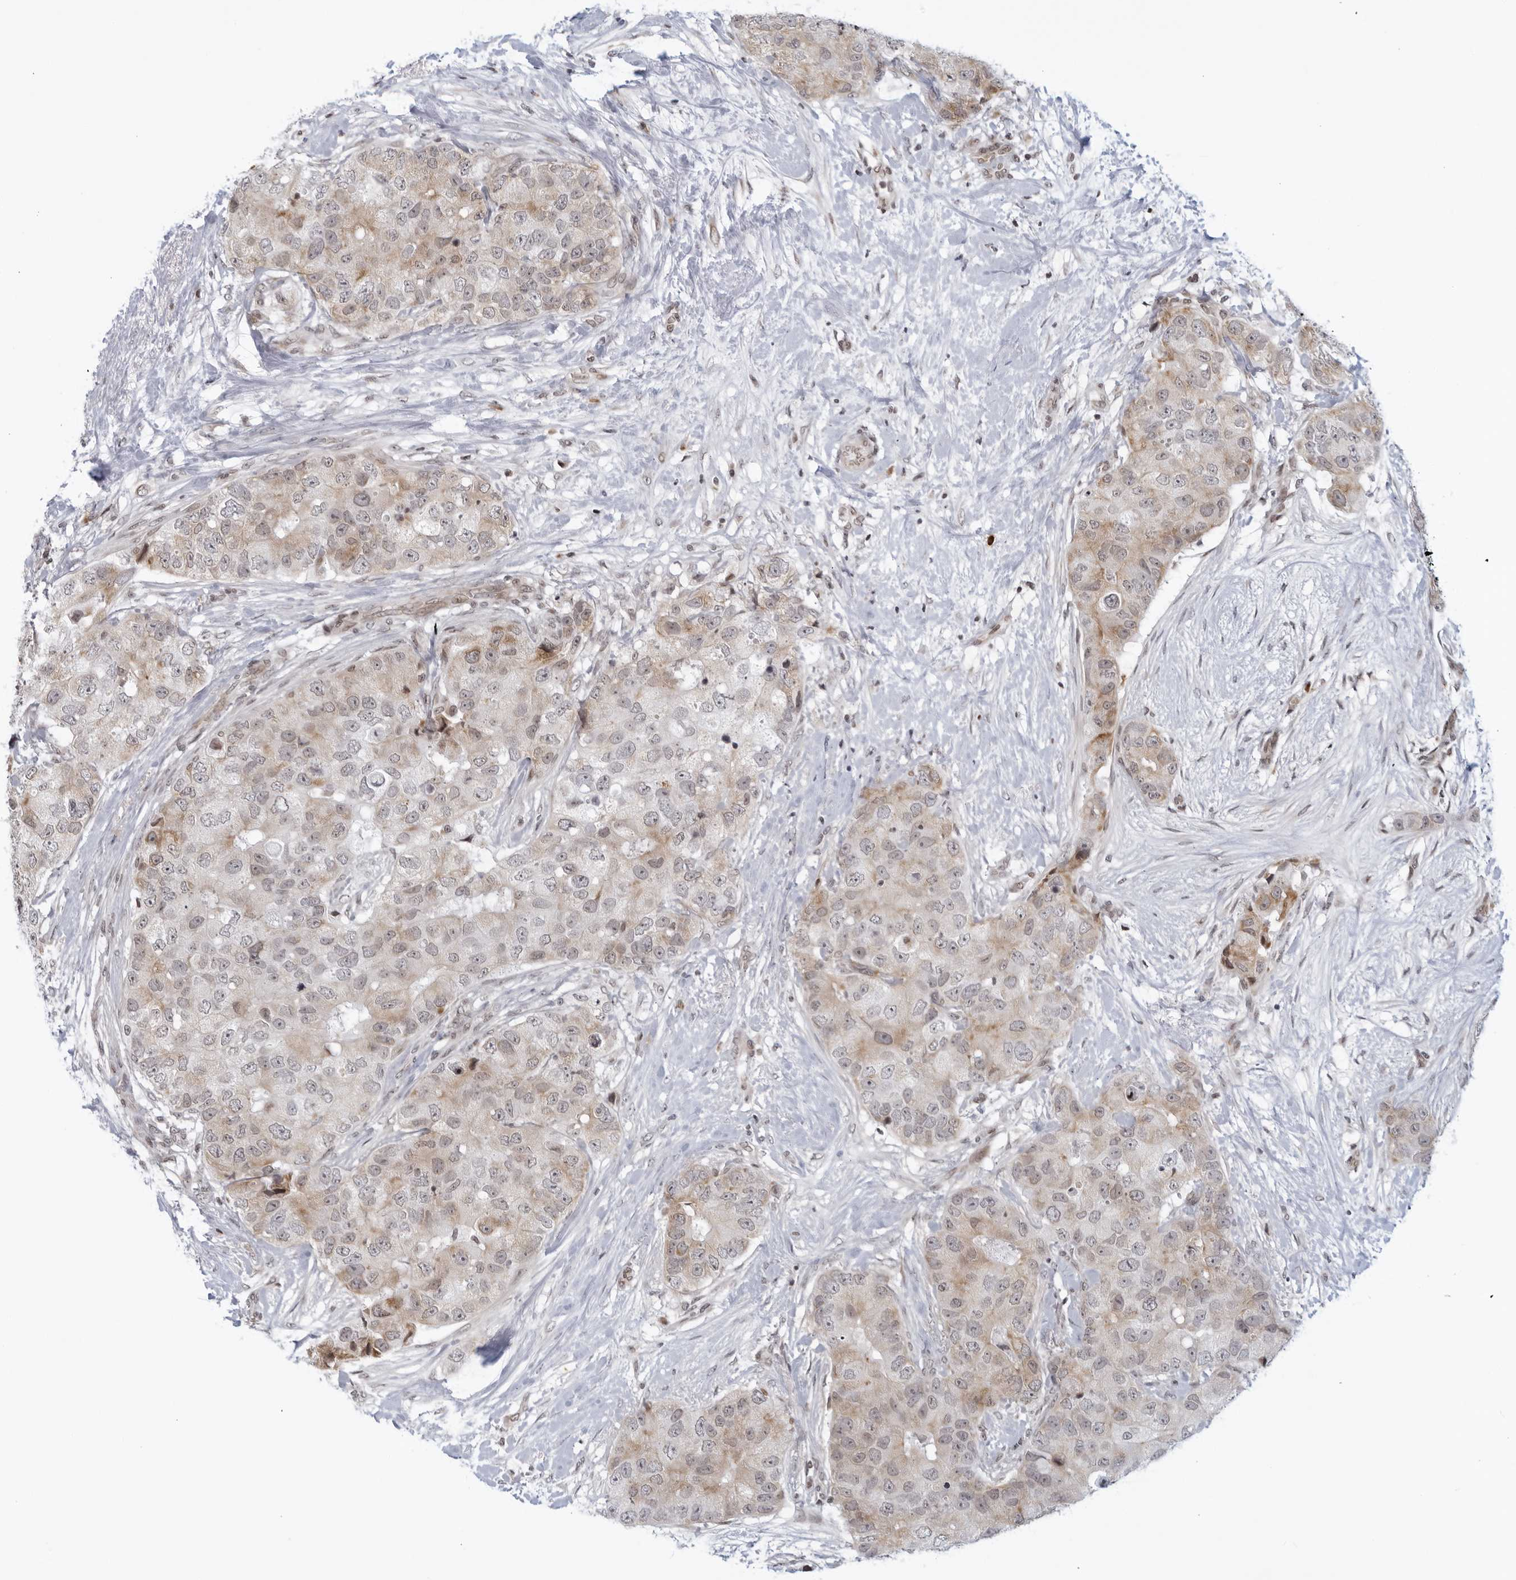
{"staining": {"intensity": "weak", "quantity": "25%-75%", "location": "cytoplasmic/membranous"}, "tissue": "breast cancer", "cell_type": "Tumor cells", "image_type": "cancer", "snomed": [{"axis": "morphology", "description": "Duct carcinoma"}, {"axis": "topography", "description": "Breast"}], "caption": "Protein expression analysis of intraductal carcinoma (breast) reveals weak cytoplasmic/membranous positivity in about 25%-75% of tumor cells.", "gene": "RAB11FIP3", "patient": {"sex": "female", "age": 62}}